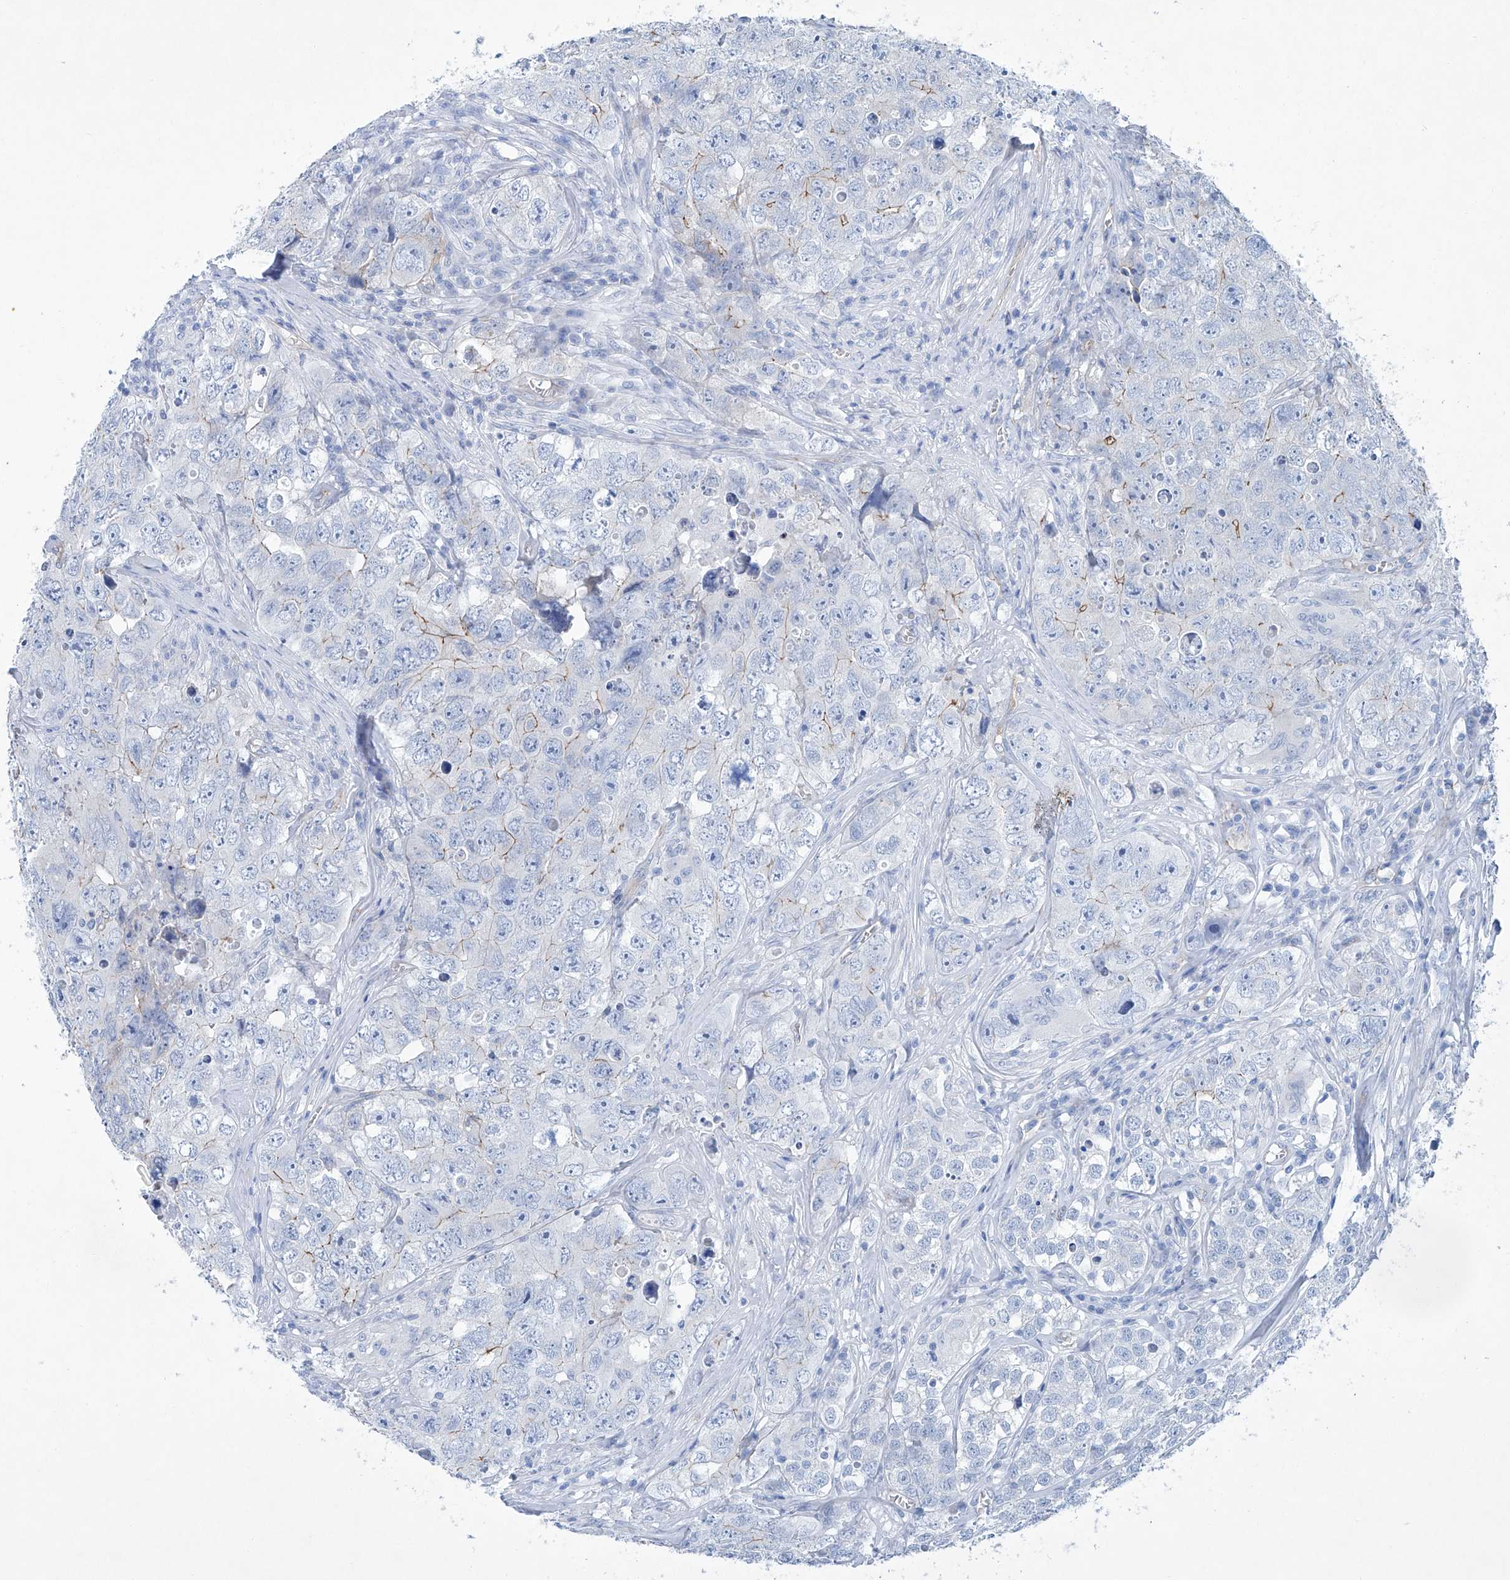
{"staining": {"intensity": "negative", "quantity": "none", "location": "none"}, "tissue": "testis cancer", "cell_type": "Tumor cells", "image_type": "cancer", "snomed": [{"axis": "morphology", "description": "Seminoma, NOS"}, {"axis": "morphology", "description": "Carcinoma, Embryonal, NOS"}, {"axis": "topography", "description": "Testis"}], "caption": "This image is of testis embryonal carcinoma stained with IHC to label a protein in brown with the nuclei are counter-stained blue. There is no expression in tumor cells.", "gene": "MAGI1", "patient": {"sex": "male", "age": 43}}